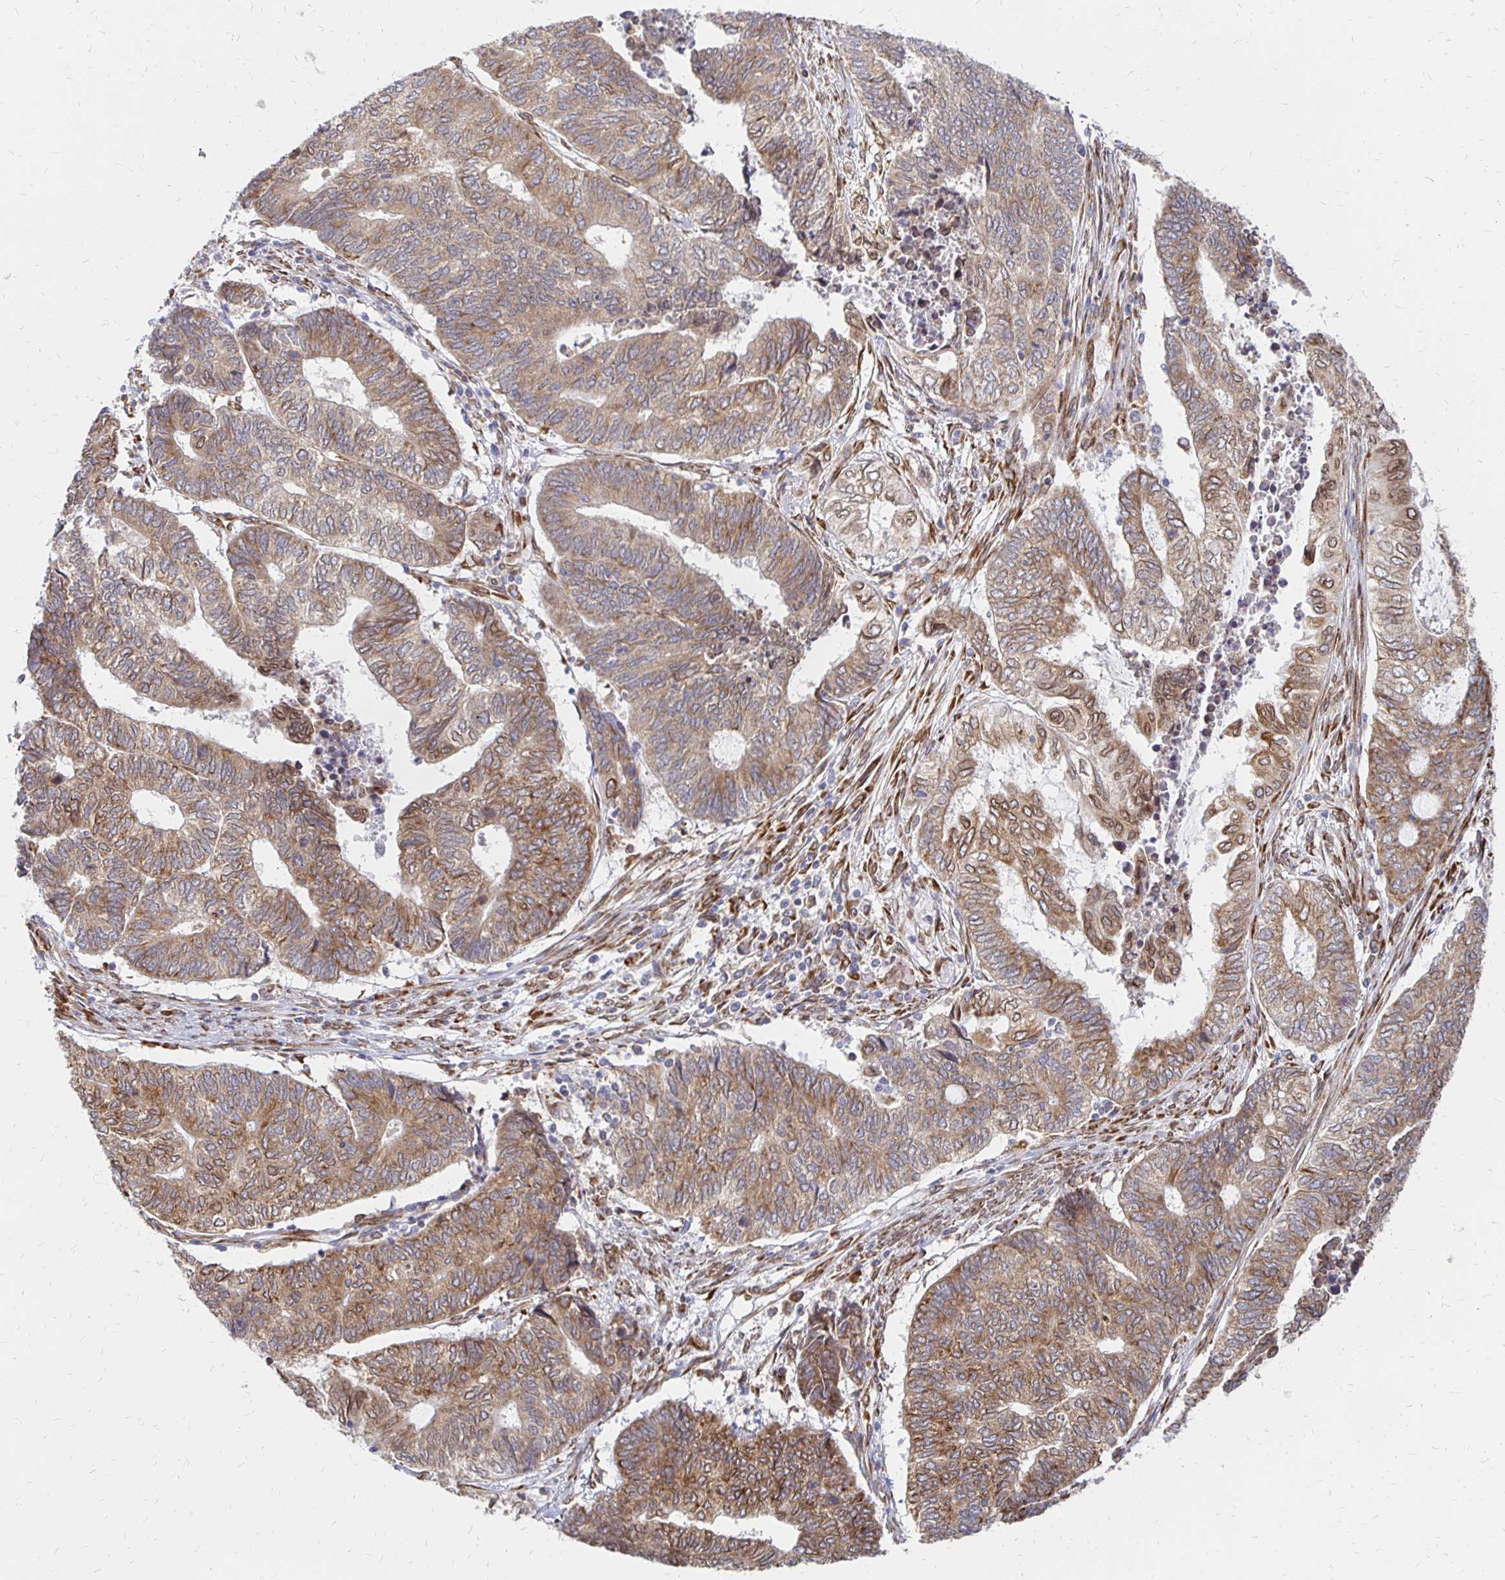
{"staining": {"intensity": "moderate", "quantity": ">75%", "location": "cytoplasmic/membranous,nuclear"}, "tissue": "endometrial cancer", "cell_type": "Tumor cells", "image_type": "cancer", "snomed": [{"axis": "morphology", "description": "Adenocarcinoma, NOS"}, {"axis": "topography", "description": "Uterus"}, {"axis": "topography", "description": "Endometrium"}], "caption": "Protein staining by immunohistochemistry (IHC) demonstrates moderate cytoplasmic/membranous and nuclear staining in approximately >75% of tumor cells in endometrial cancer.", "gene": "PELI3", "patient": {"sex": "female", "age": 70}}